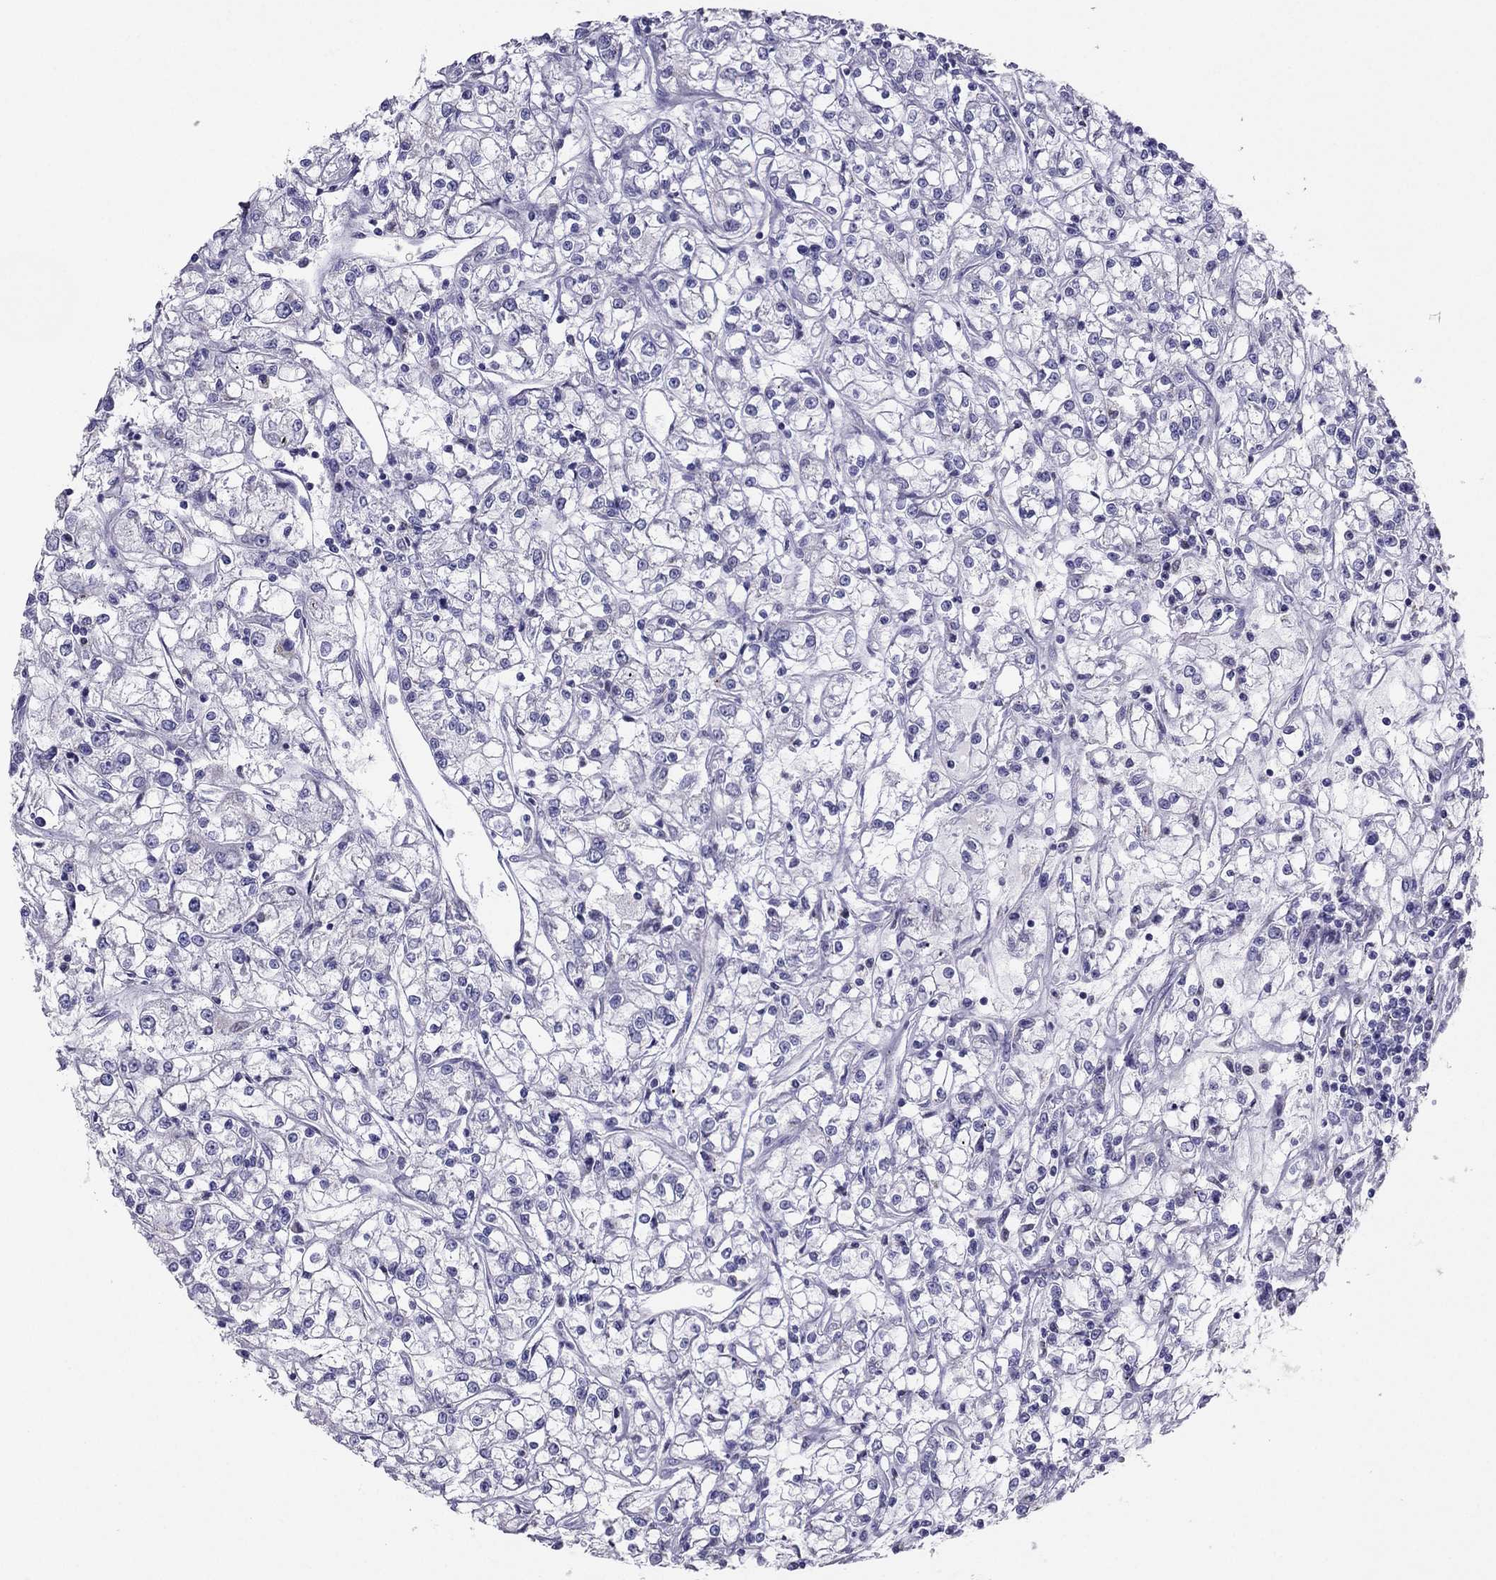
{"staining": {"intensity": "negative", "quantity": "none", "location": "none"}, "tissue": "renal cancer", "cell_type": "Tumor cells", "image_type": "cancer", "snomed": [{"axis": "morphology", "description": "Adenocarcinoma, NOS"}, {"axis": "topography", "description": "Kidney"}], "caption": "DAB immunohistochemical staining of renal adenocarcinoma shows no significant staining in tumor cells.", "gene": "MAEL", "patient": {"sex": "female", "age": 59}}